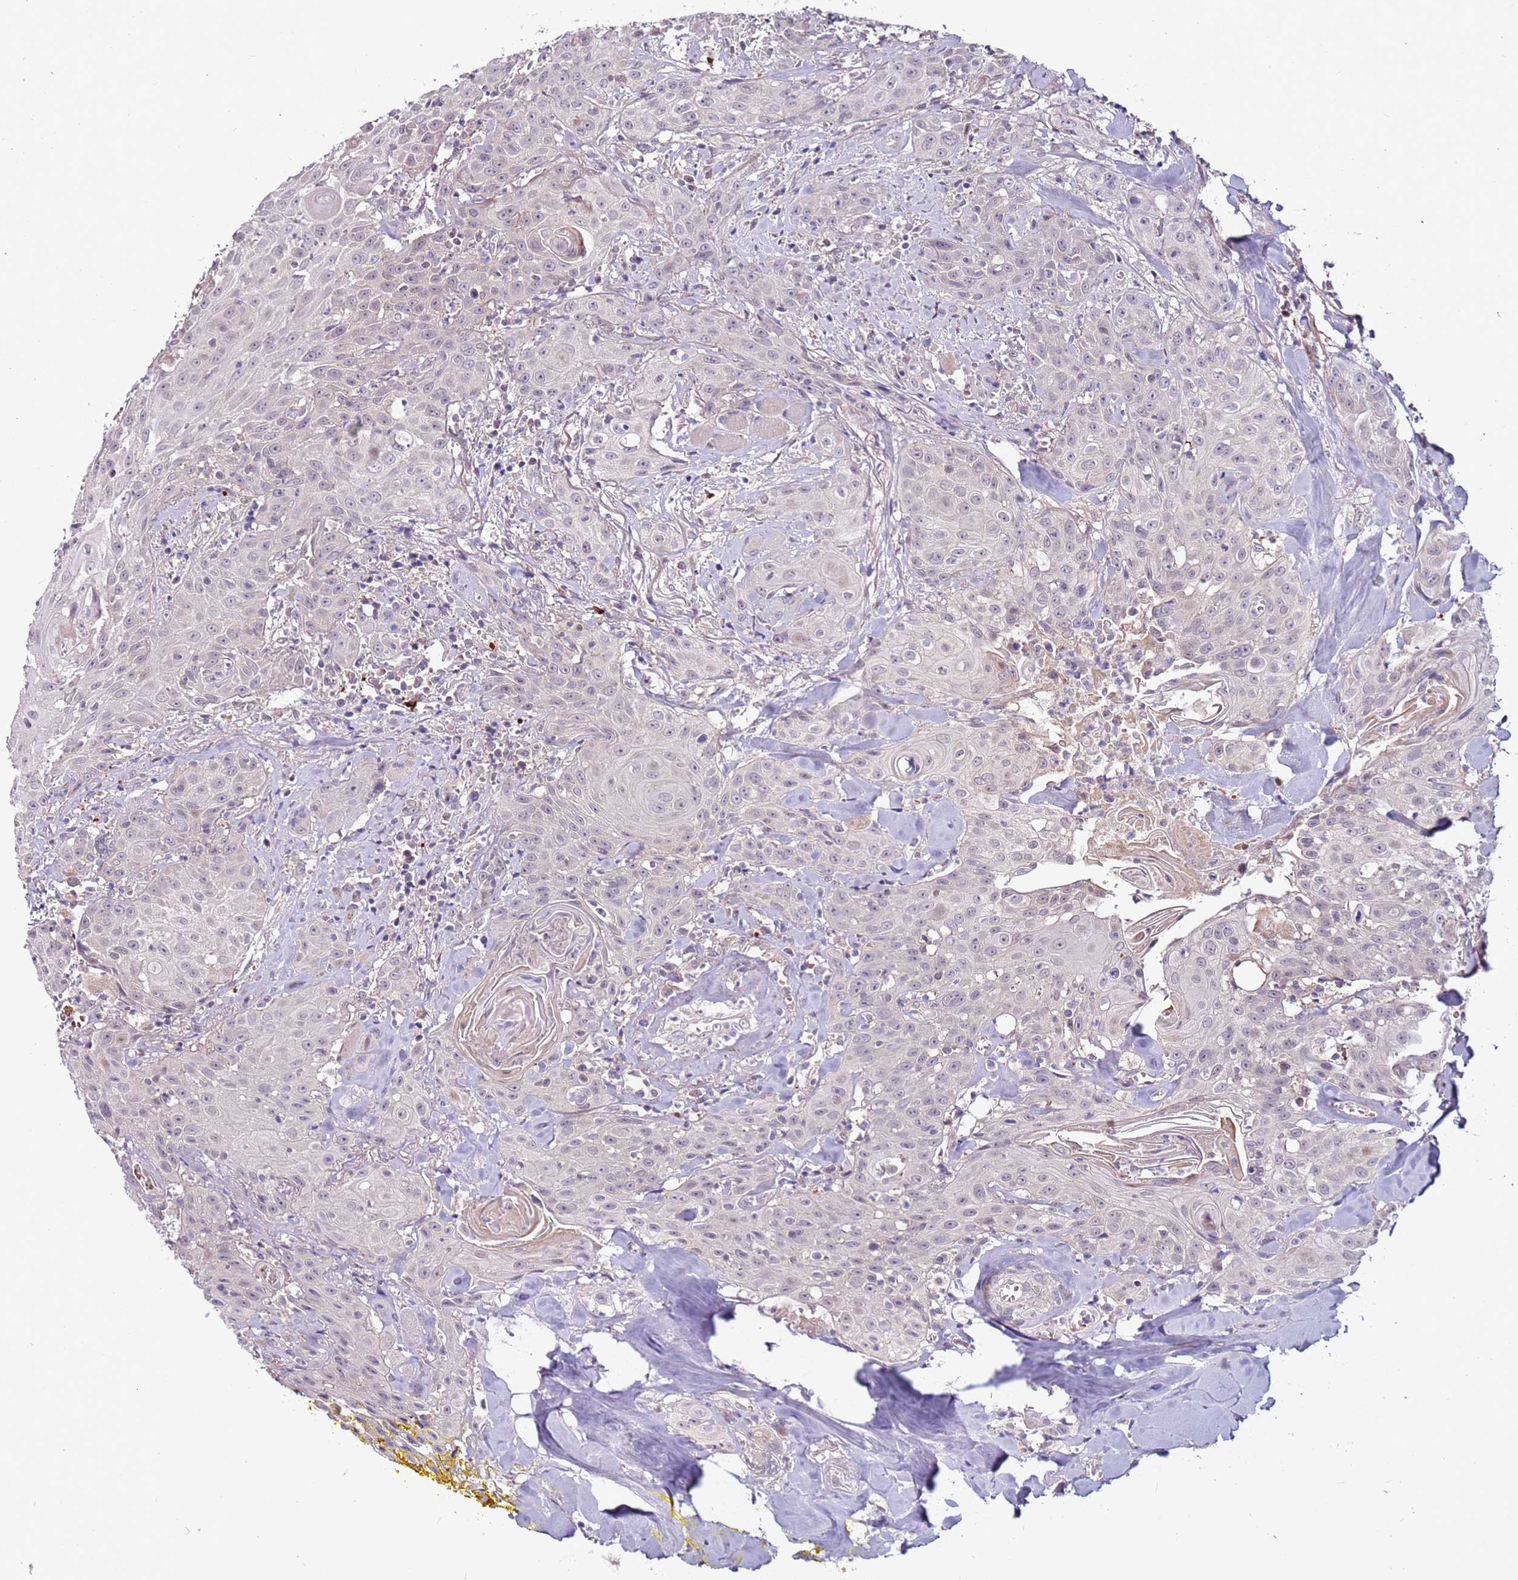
{"staining": {"intensity": "weak", "quantity": "<25%", "location": "nuclear"}, "tissue": "head and neck cancer", "cell_type": "Tumor cells", "image_type": "cancer", "snomed": [{"axis": "morphology", "description": "Squamous cell carcinoma, NOS"}, {"axis": "topography", "description": "Oral tissue"}, {"axis": "topography", "description": "Head-Neck"}], "caption": "A micrograph of head and neck squamous cell carcinoma stained for a protein displays no brown staining in tumor cells. (DAB (3,3'-diaminobenzidine) immunohistochemistry, high magnification).", "gene": "MTG2", "patient": {"sex": "female", "age": 82}}